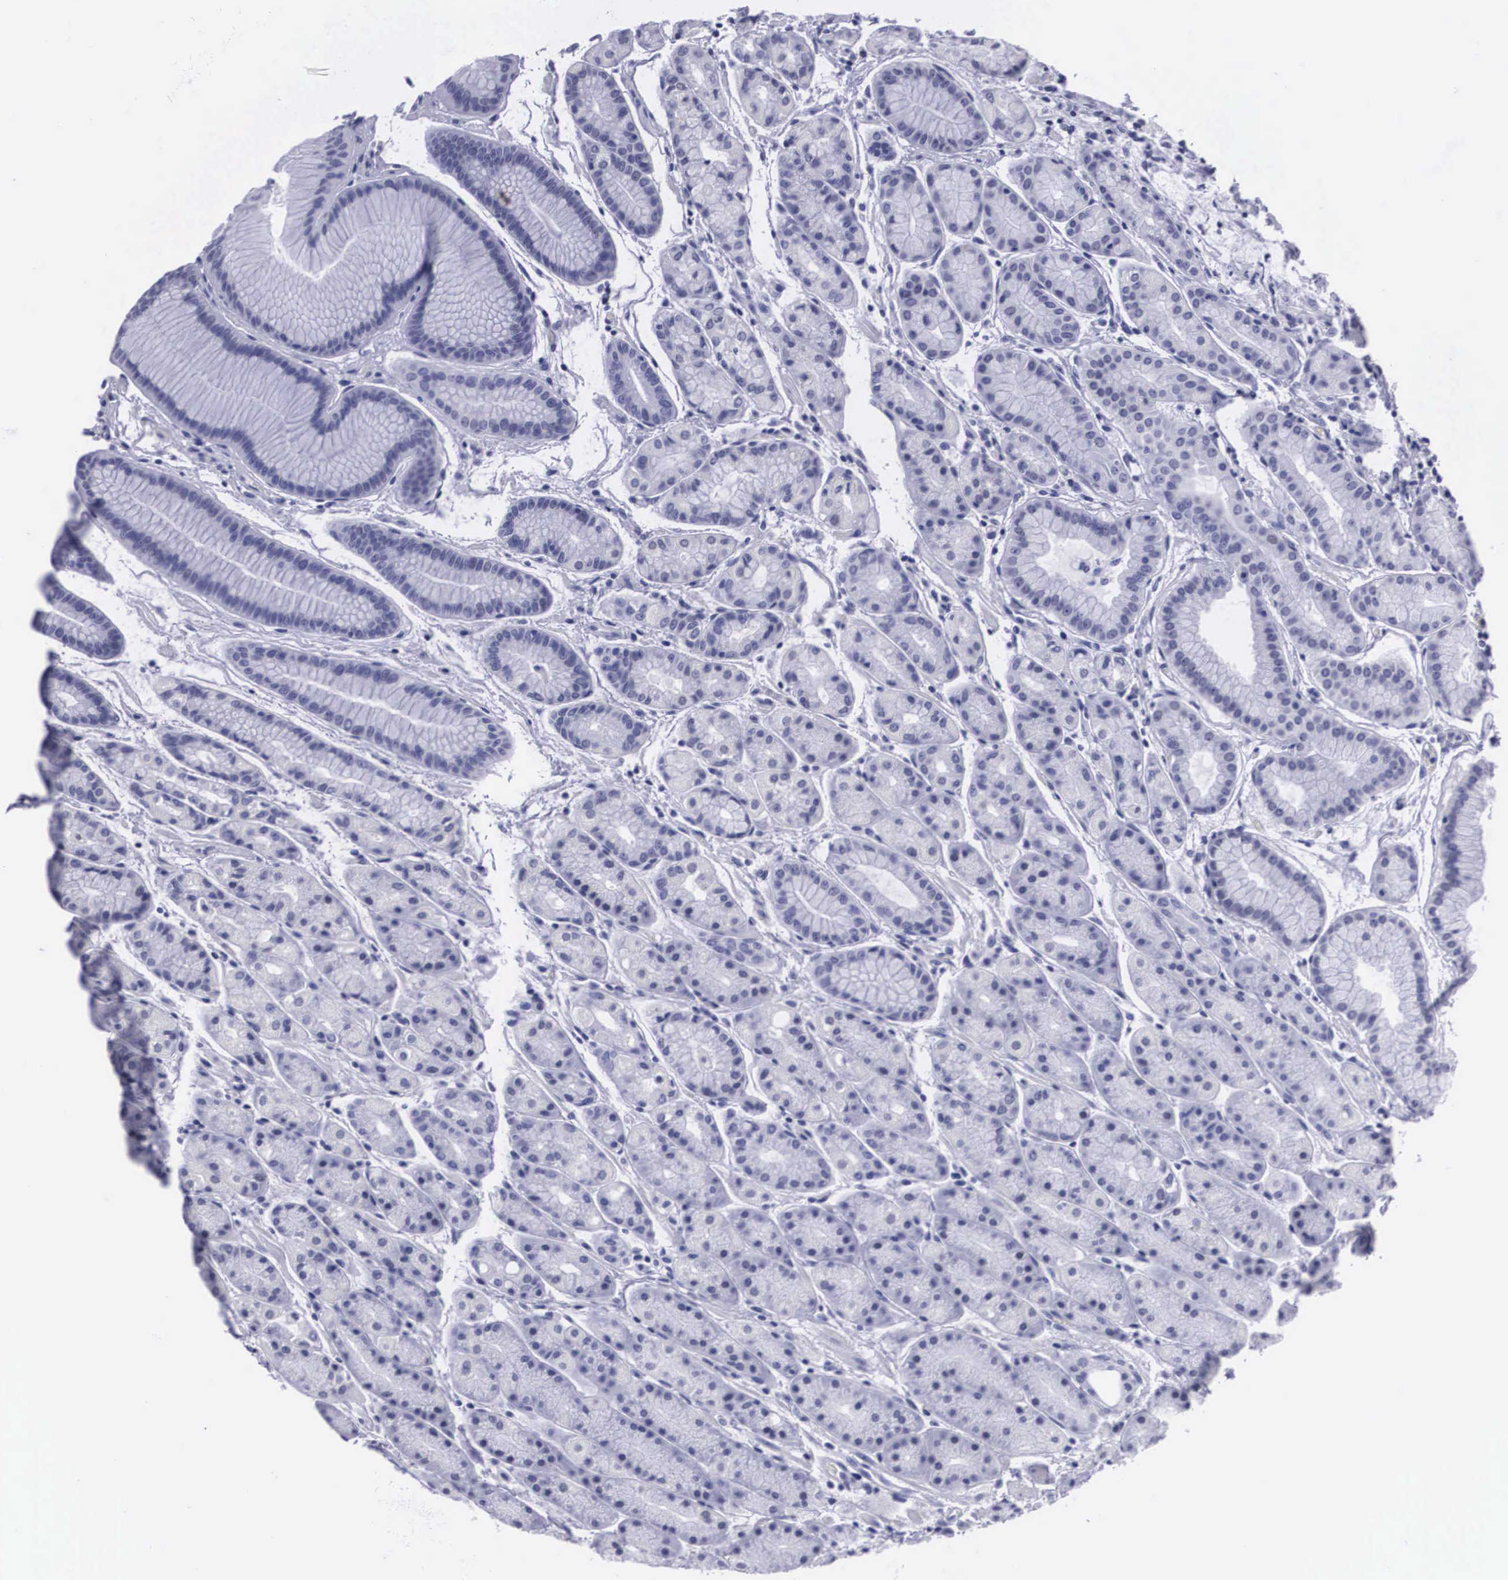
{"staining": {"intensity": "negative", "quantity": "none", "location": "none"}, "tissue": "stomach", "cell_type": "Glandular cells", "image_type": "normal", "snomed": [{"axis": "morphology", "description": "Normal tissue, NOS"}, {"axis": "topography", "description": "Stomach, upper"}], "caption": "A high-resolution image shows immunohistochemistry (IHC) staining of benign stomach, which shows no significant expression in glandular cells.", "gene": "C22orf31", "patient": {"sex": "male", "age": 72}}